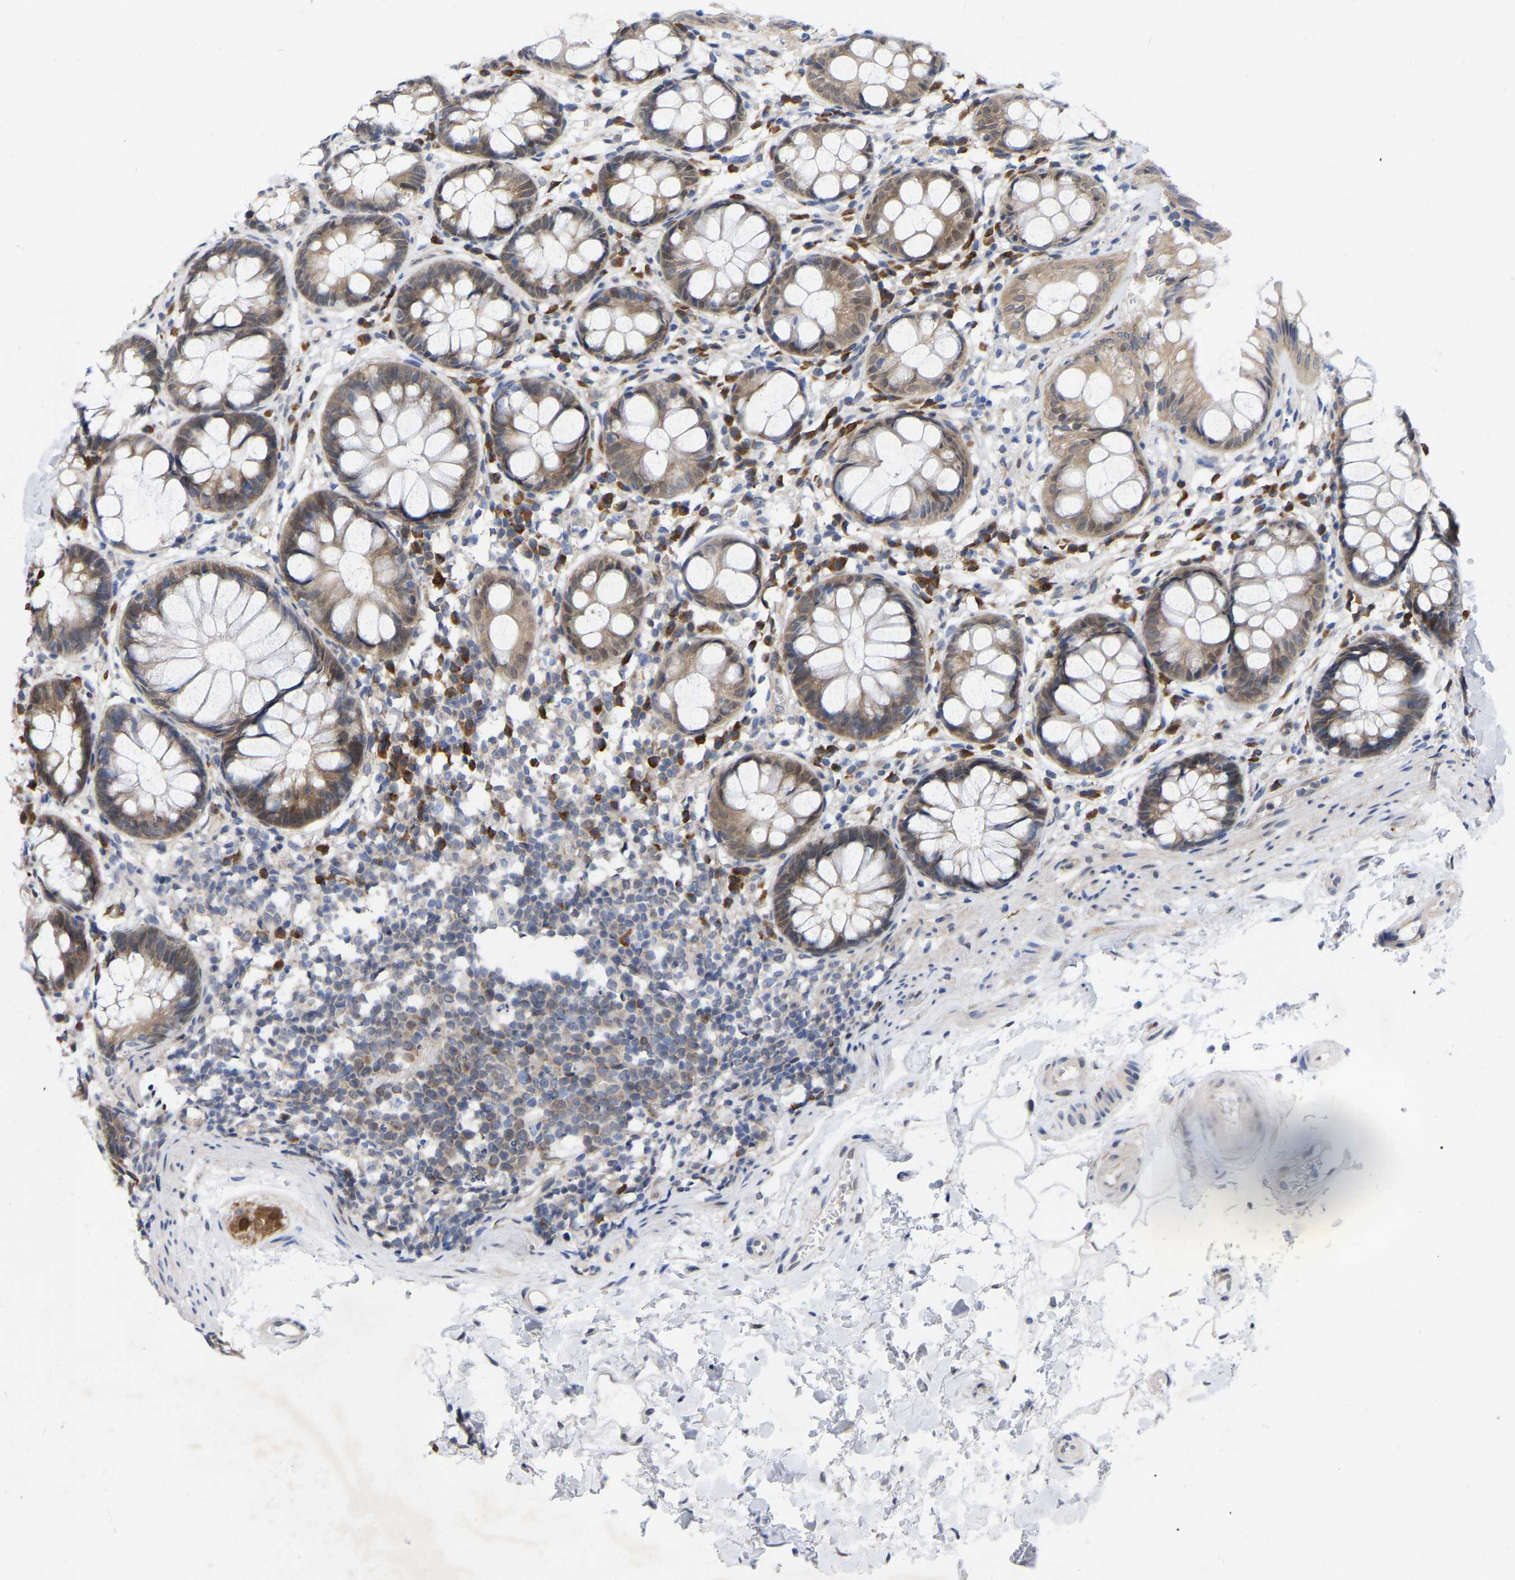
{"staining": {"intensity": "moderate", "quantity": ">75%", "location": "cytoplasmic/membranous"}, "tissue": "rectum", "cell_type": "Glandular cells", "image_type": "normal", "snomed": [{"axis": "morphology", "description": "Normal tissue, NOS"}, {"axis": "topography", "description": "Rectum"}], "caption": "An IHC micrograph of normal tissue is shown. Protein staining in brown labels moderate cytoplasmic/membranous positivity in rectum within glandular cells.", "gene": "UBE4B", "patient": {"sex": "male", "age": 64}}